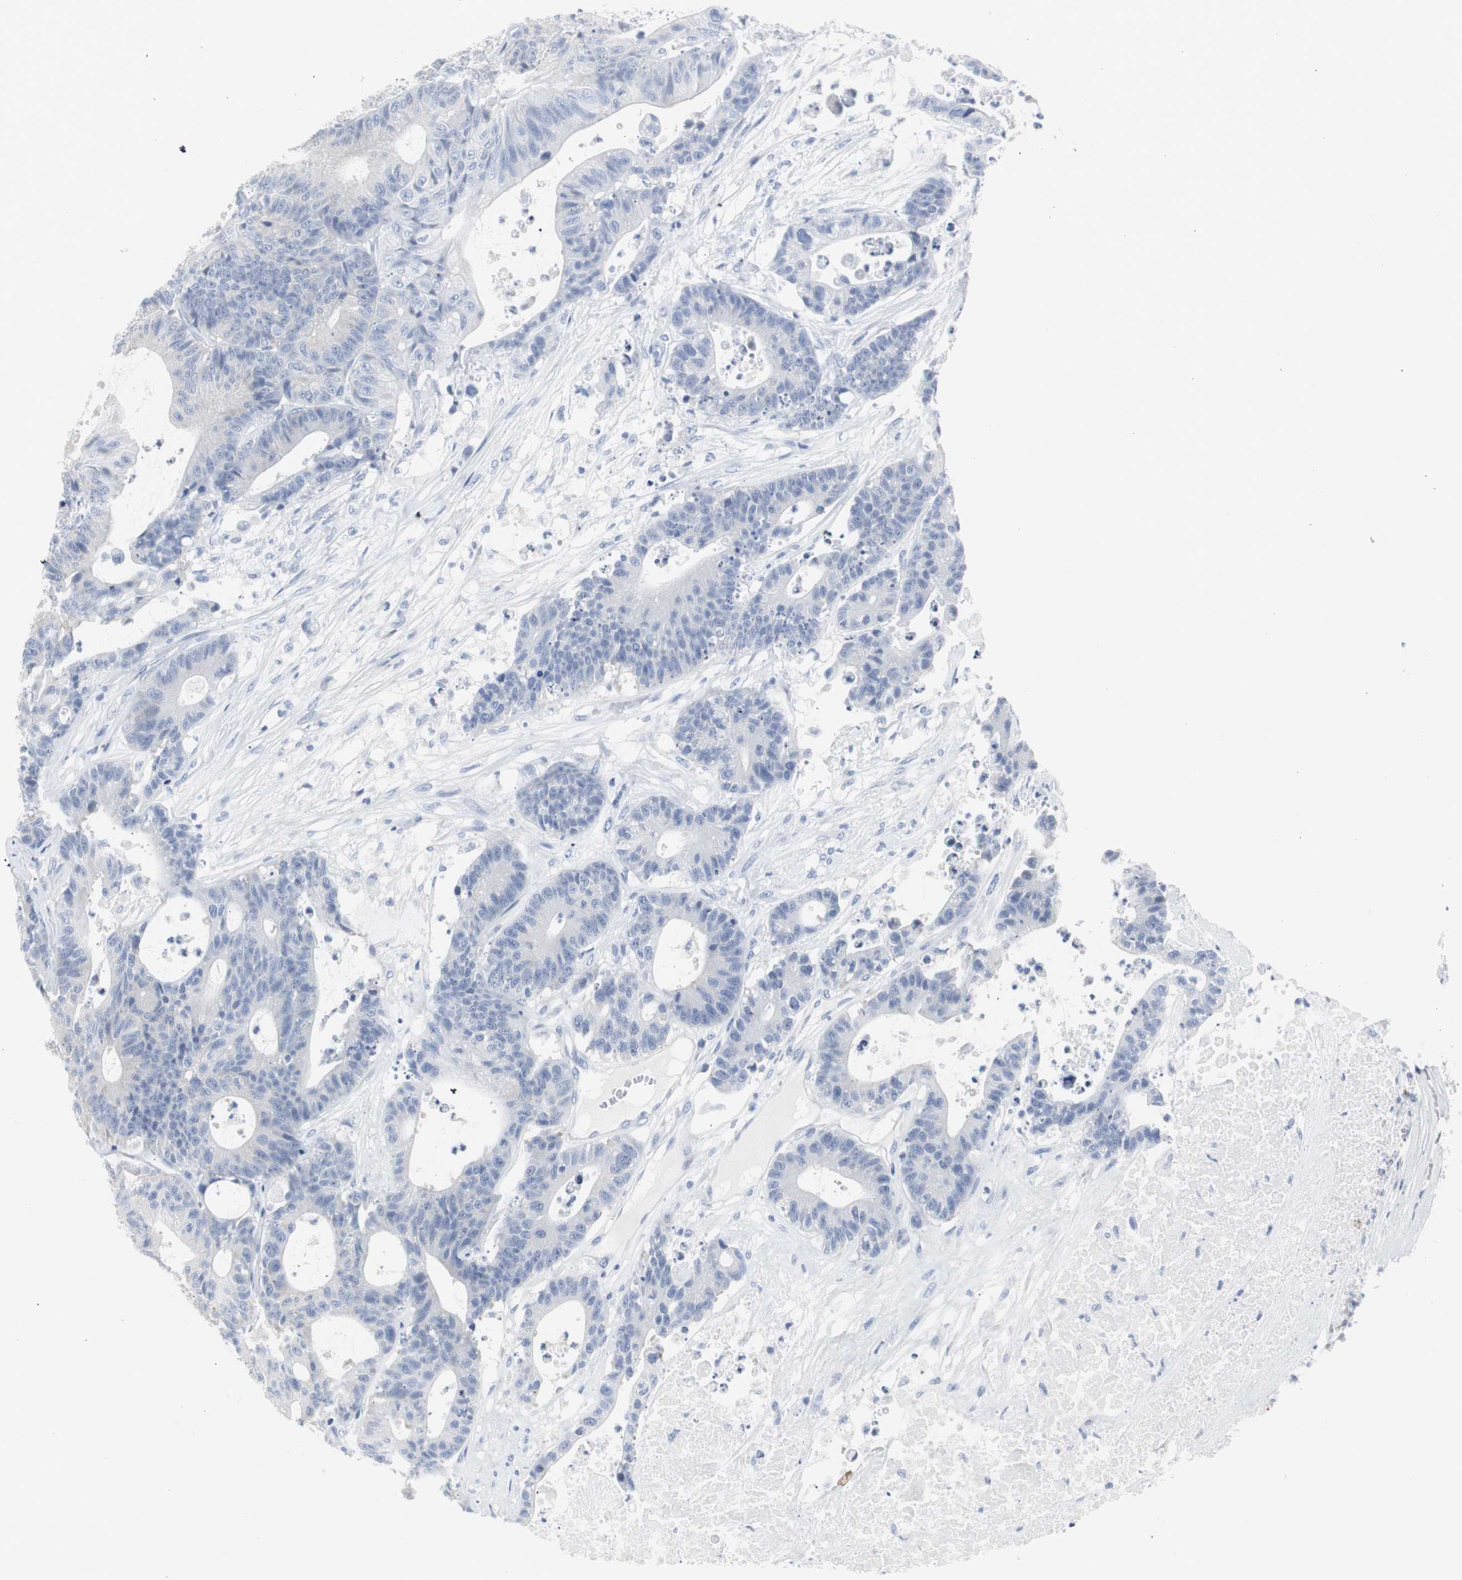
{"staining": {"intensity": "negative", "quantity": "none", "location": "none"}, "tissue": "colorectal cancer", "cell_type": "Tumor cells", "image_type": "cancer", "snomed": [{"axis": "morphology", "description": "Adenocarcinoma, NOS"}, {"axis": "topography", "description": "Colon"}], "caption": "This is an IHC image of human colorectal cancer (adenocarcinoma). There is no positivity in tumor cells.", "gene": "S100A7", "patient": {"sex": "female", "age": 84}}